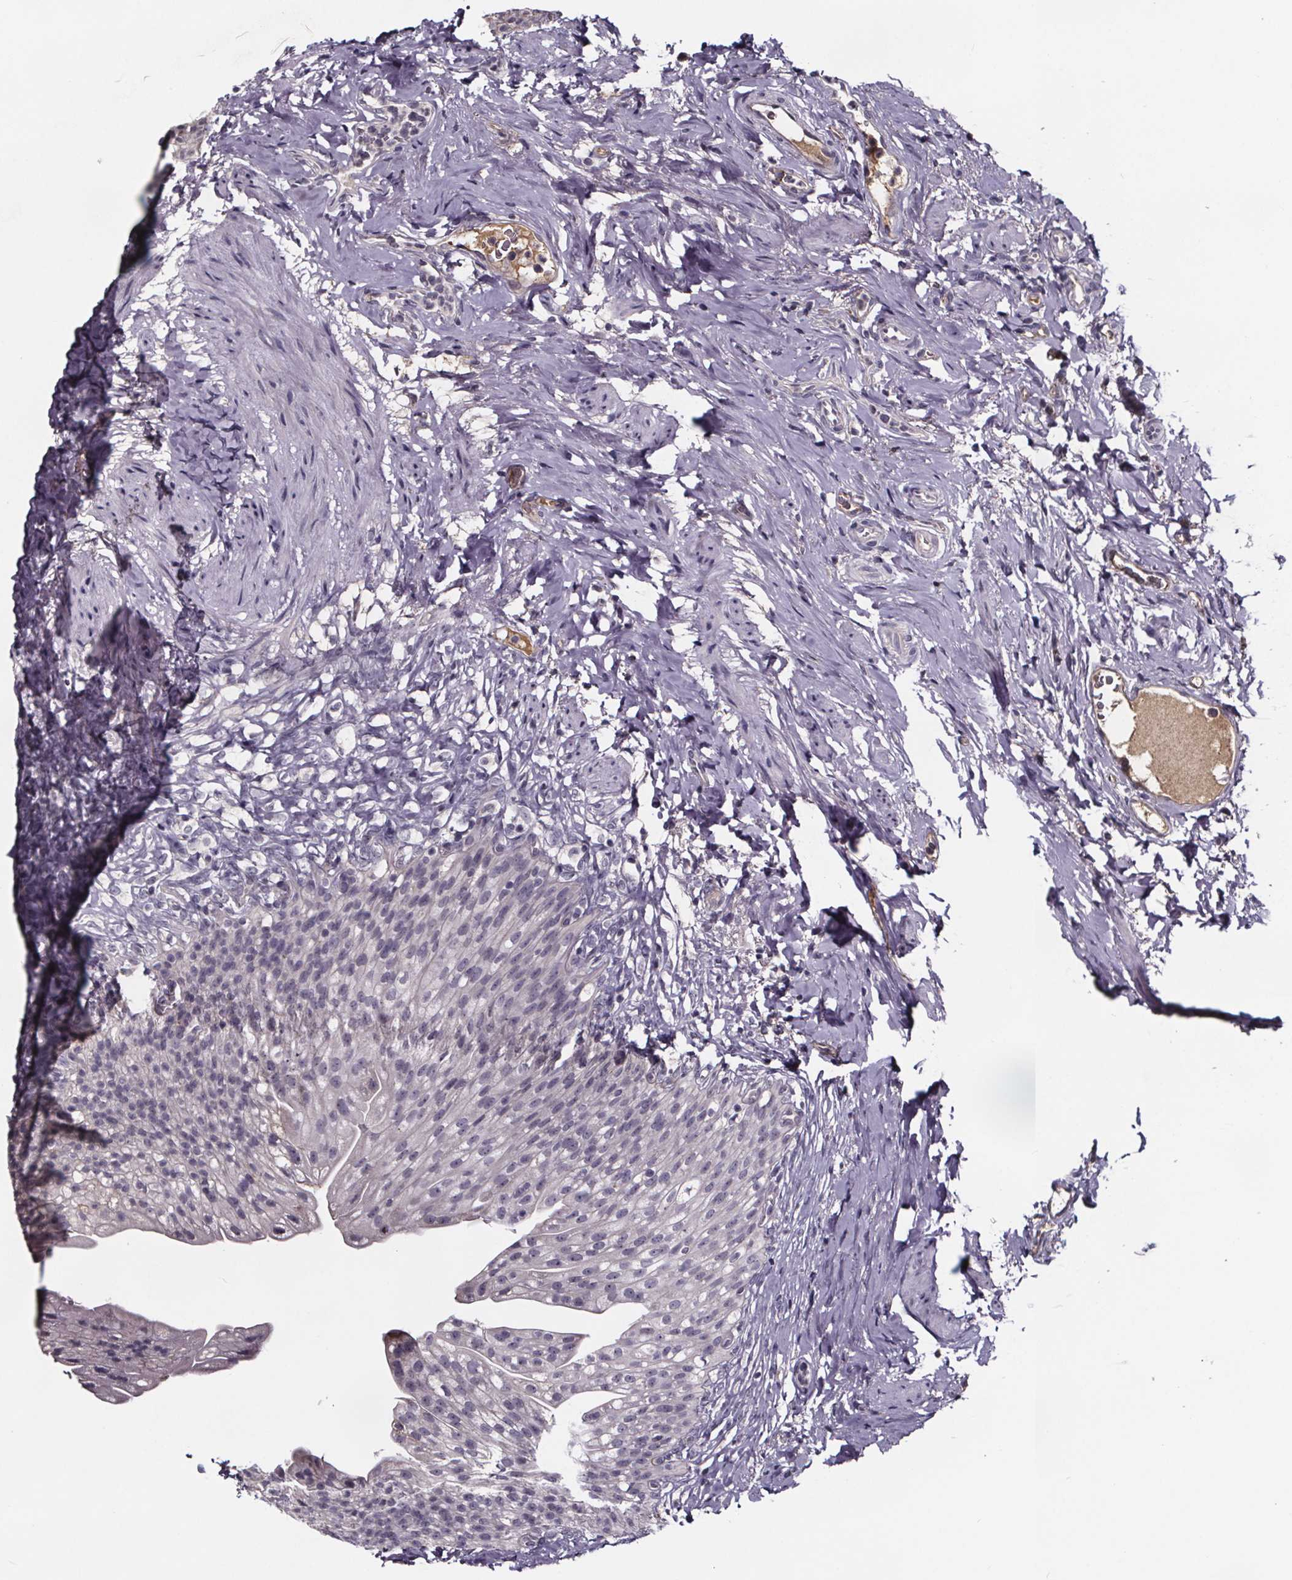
{"staining": {"intensity": "negative", "quantity": "none", "location": "none"}, "tissue": "urinary bladder", "cell_type": "Urothelial cells", "image_type": "normal", "snomed": [{"axis": "morphology", "description": "Normal tissue, NOS"}, {"axis": "topography", "description": "Urinary bladder"}, {"axis": "topography", "description": "Prostate"}], "caption": "This is a photomicrograph of immunohistochemistry staining of normal urinary bladder, which shows no positivity in urothelial cells.", "gene": "NPHP4", "patient": {"sex": "male", "age": 76}}